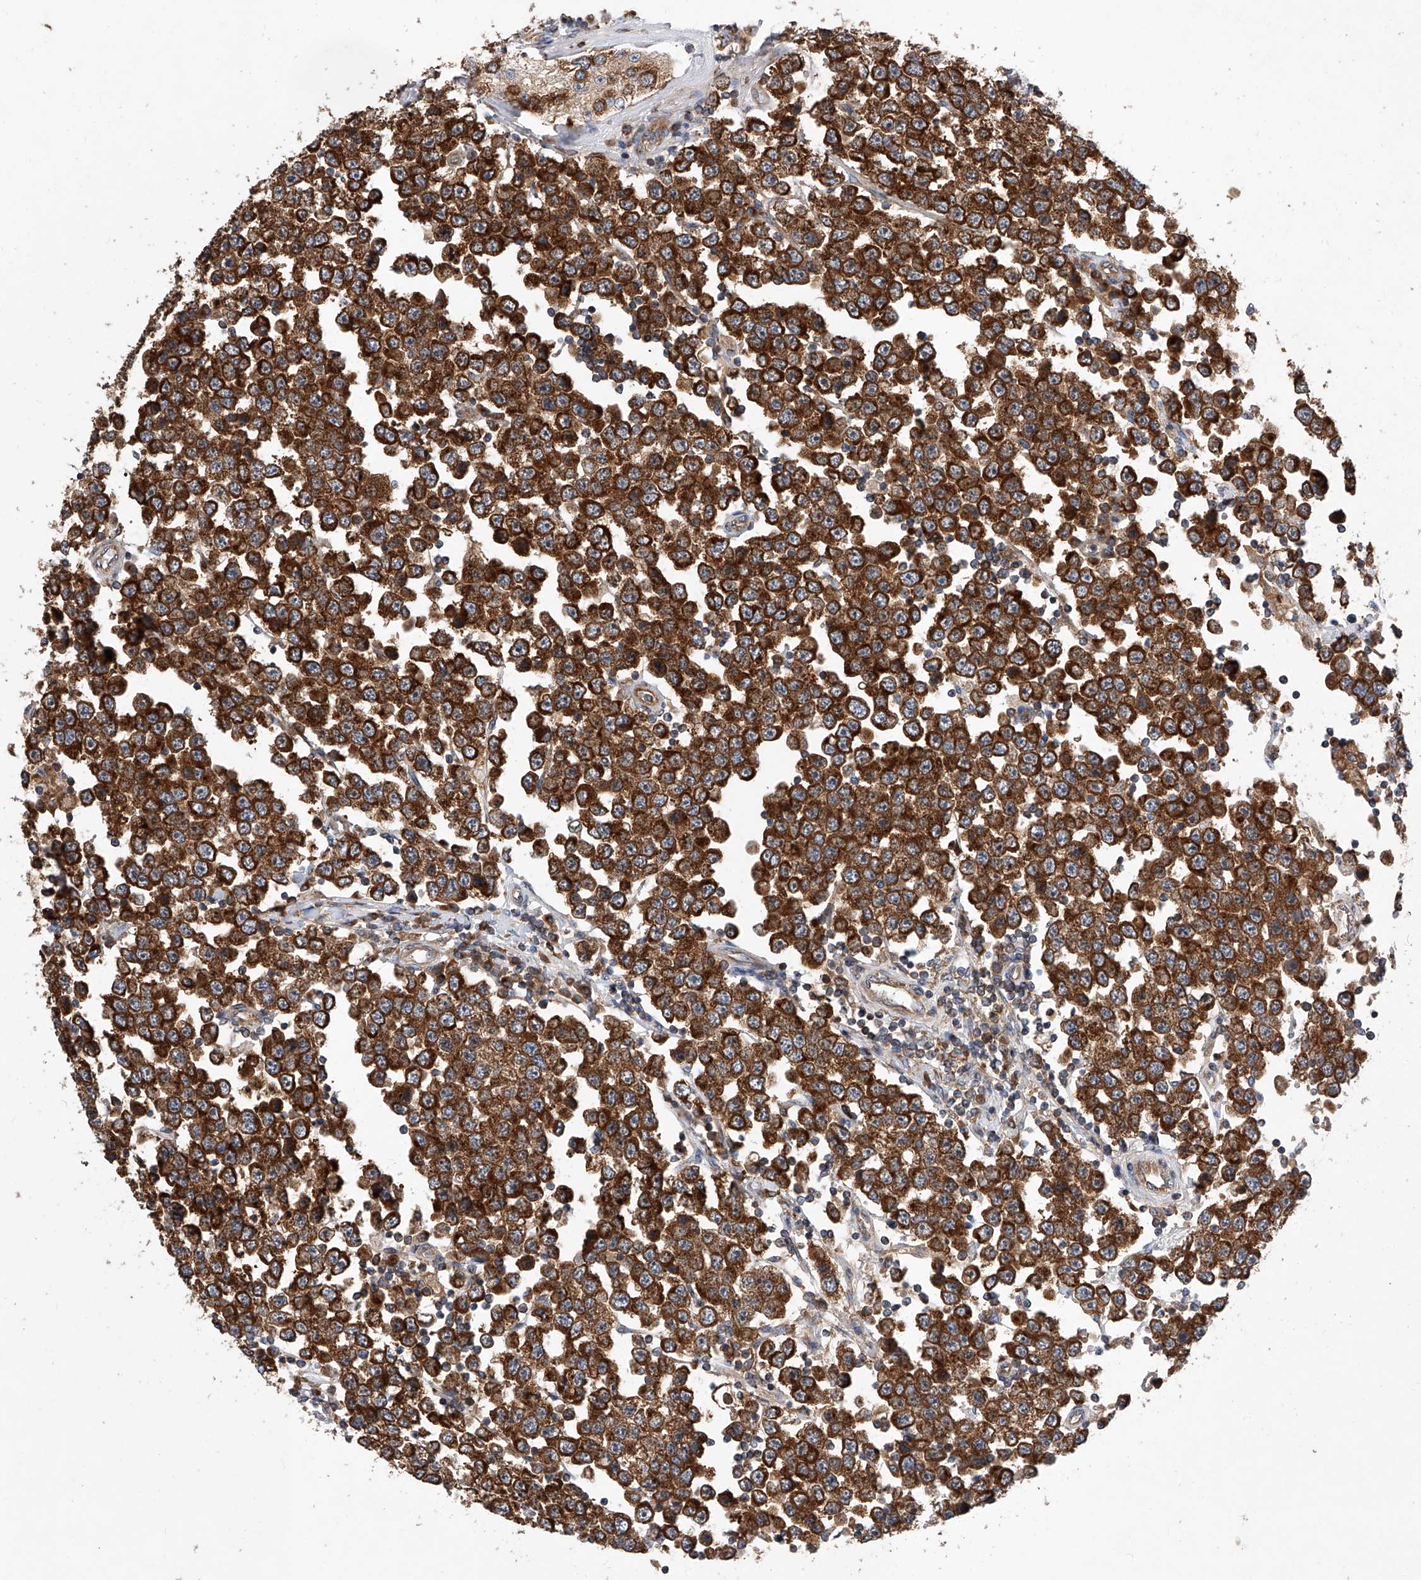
{"staining": {"intensity": "strong", "quantity": ">75%", "location": "cytoplasmic/membranous"}, "tissue": "testis cancer", "cell_type": "Tumor cells", "image_type": "cancer", "snomed": [{"axis": "morphology", "description": "Seminoma, NOS"}, {"axis": "topography", "description": "Testis"}], "caption": "This is an image of IHC staining of testis seminoma, which shows strong positivity in the cytoplasmic/membranous of tumor cells.", "gene": "CFAP410", "patient": {"sex": "male", "age": 28}}